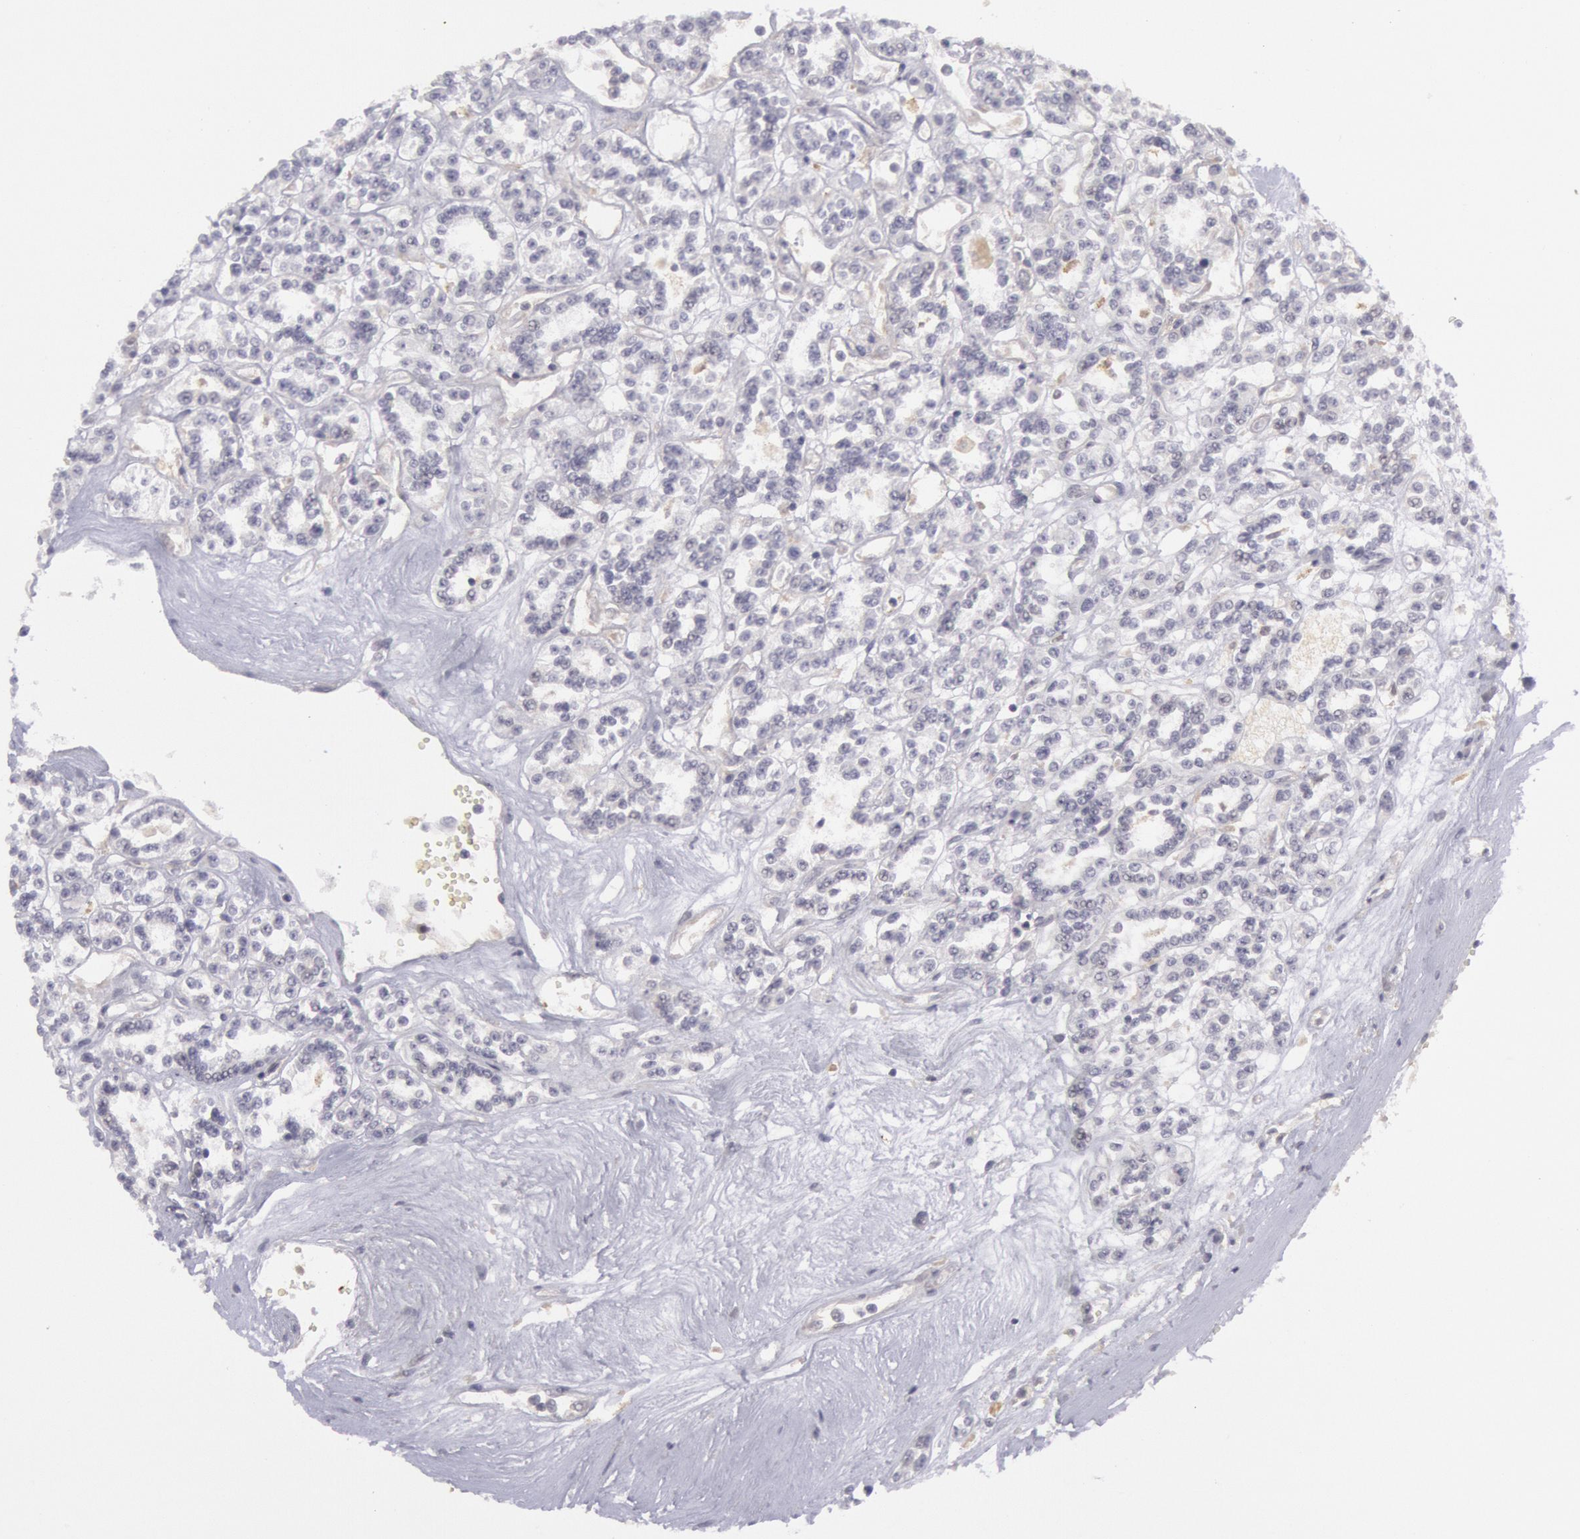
{"staining": {"intensity": "negative", "quantity": "none", "location": "none"}, "tissue": "renal cancer", "cell_type": "Tumor cells", "image_type": "cancer", "snomed": [{"axis": "morphology", "description": "Adenocarcinoma, NOS"}, {"axis": "topography", "description": "Kidney"}], "caption": "This image is of renal cancer (adenocarcinoma) stained with IHC to label a protein in brown with the nuclei are counter-stained blue. There is no expression in tumor cells.", "gene": "IKBKB", "patient": {"sex": "female", "age": 76}}